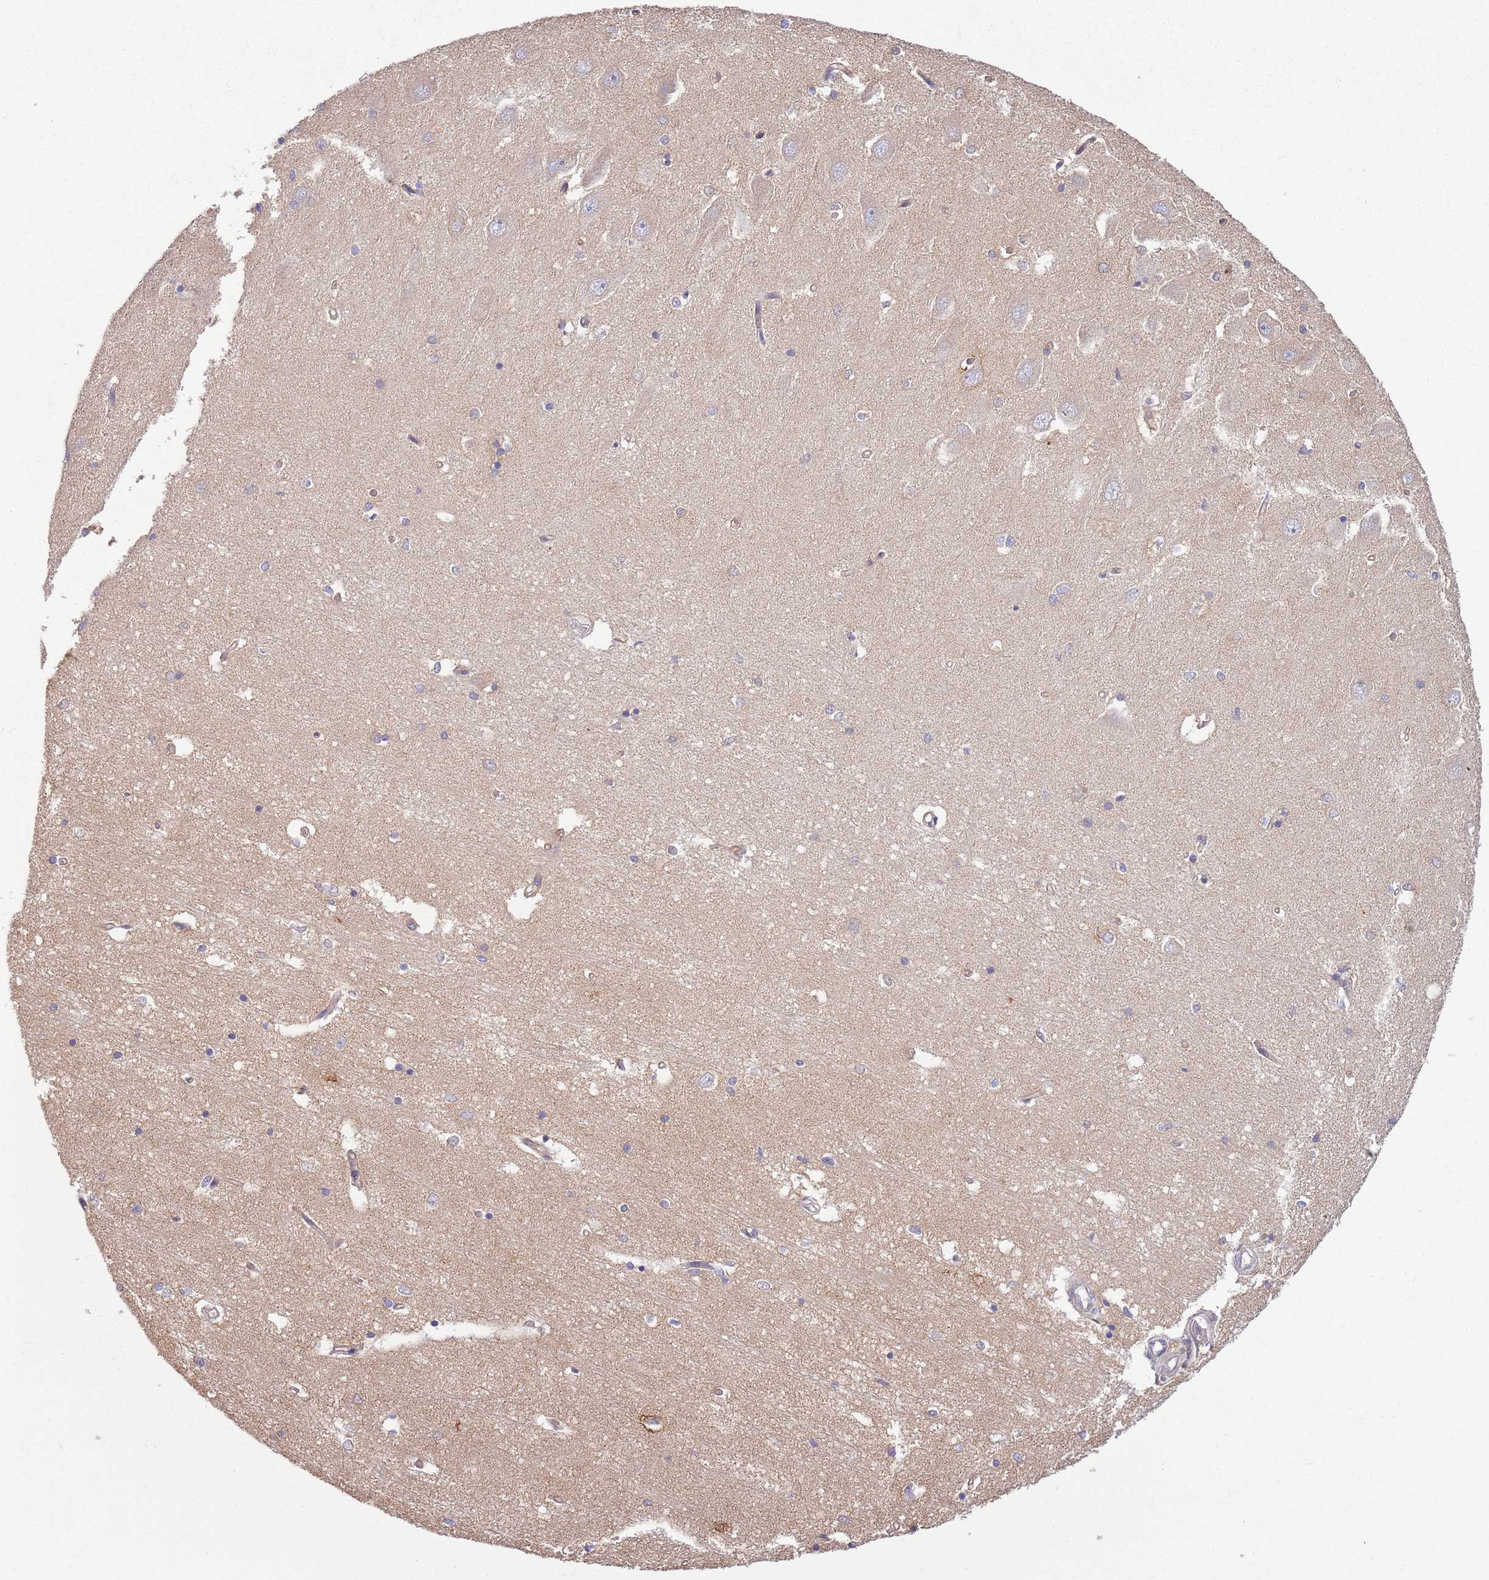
{"staining": {"intensity": "negative", "quantity": "none", "location": "none"}, "tissue": "hippocampus", "cell_type": "Glial cells", "image_type": "normal", "snomed": [{"axis": "morphology", "description": "Normal tissue, NOS"}, {"axis": "topography", "description": "Hippocampus"}], "caption": "Immunohistochemistry histopathology image of benign human hippocampus stained for a protein (brown), which exhibits no staining in glial cells.", "gene": "COQ5", "patient": {"sex": "male", "age": 45}}